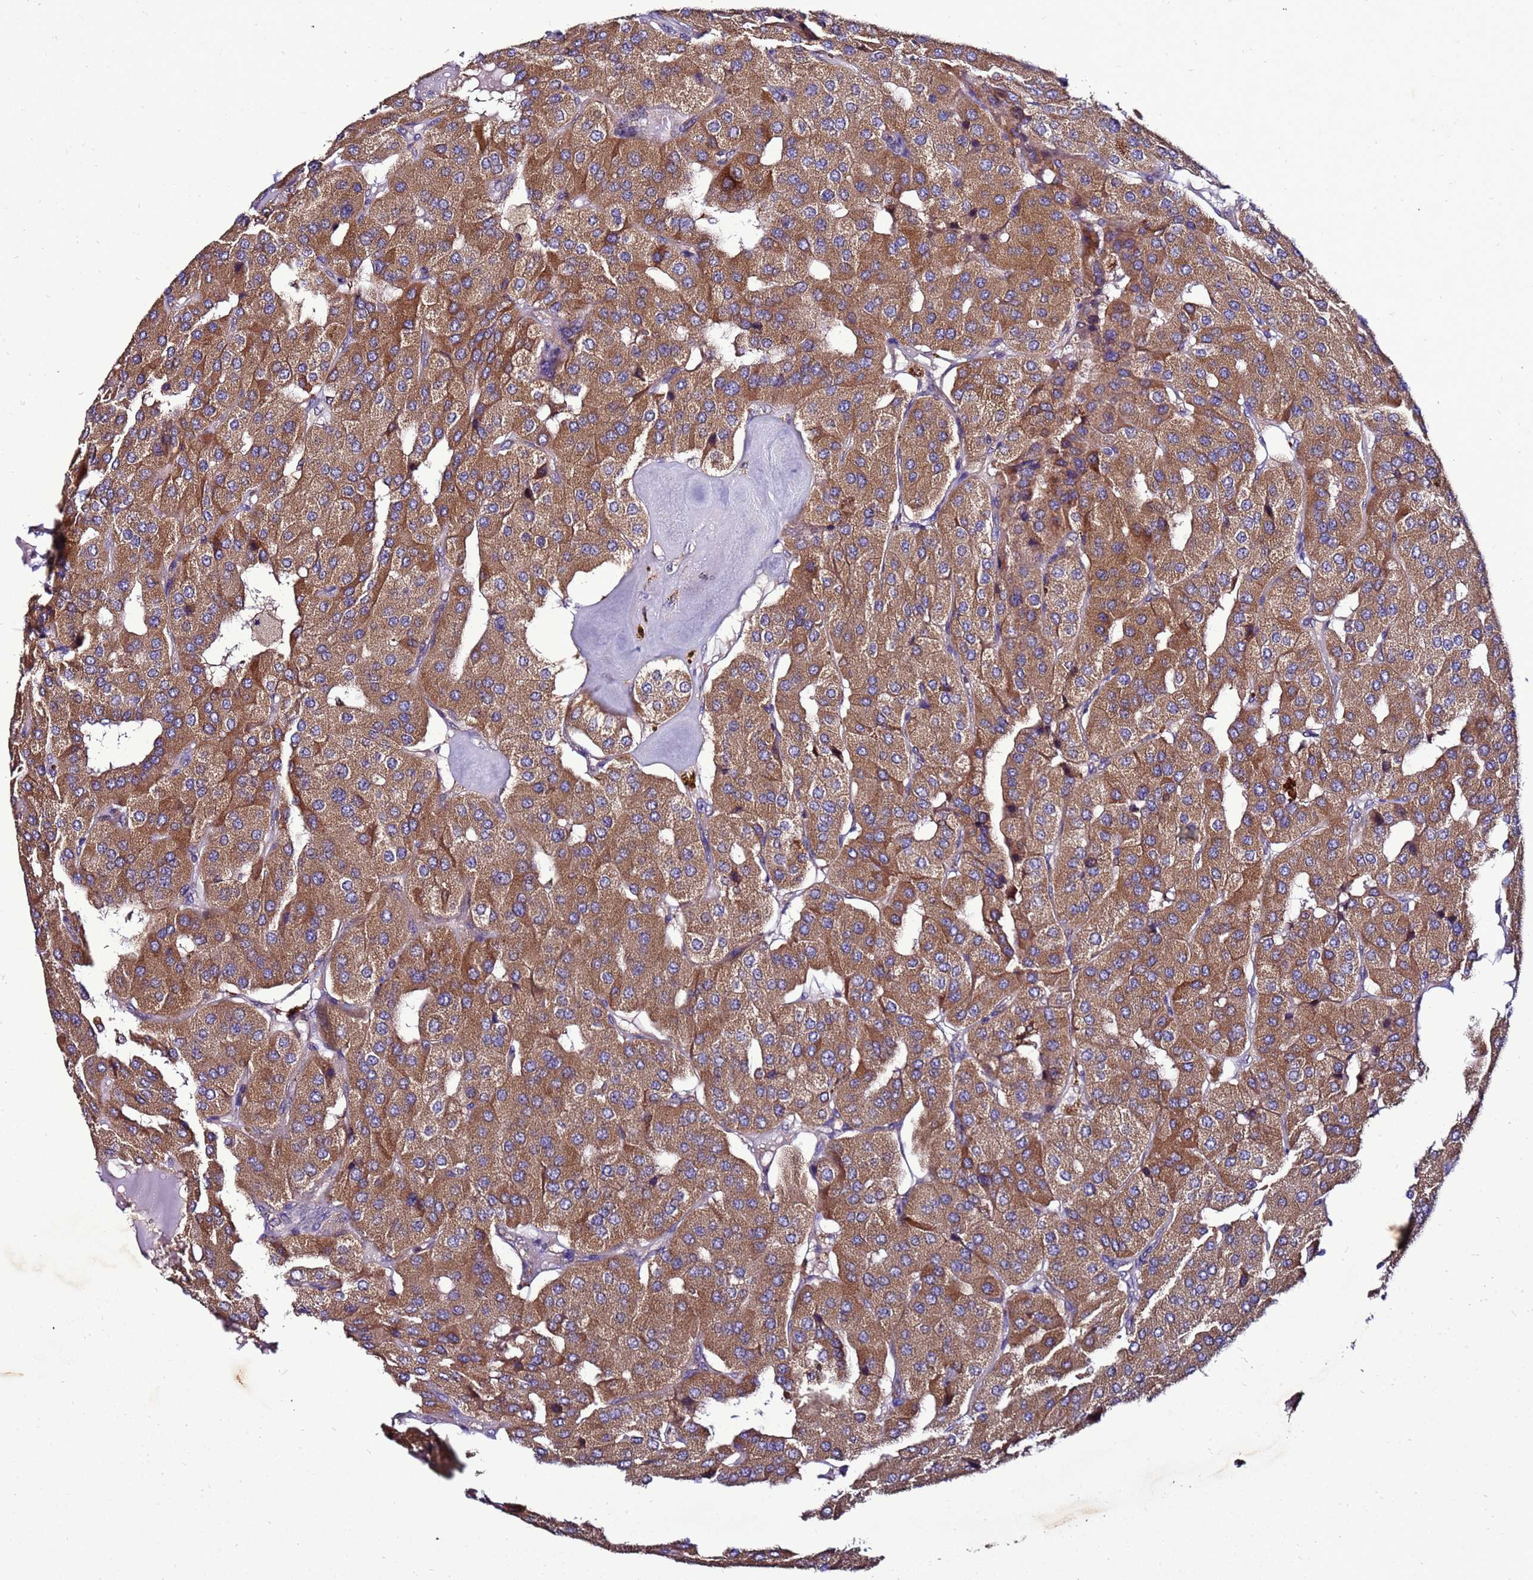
{"staining": {"intensity": "moderate", "quantity": ">75%", "location": "cytoplasmic/membranous"}, "tissue": "parathyroid gland", "cell_type": "Glandular cells", "image_type": "normal", "snomed": [{"axis": "morphology", "description": "Normal tissue, NOS"}, {"axis": "morphology", "description": "Adenoma, NOS"}, {"axis": "topography", "description": "Parathyroid gland"}], "caption": "Immunohistochemical staining of unremarkable parathyroid gland shows >75% levels of moderate cytoplasmic/membranous protein positivity in approximately >75% of glandular cells. (DAB (3,3'-diaminobenzidine) IHC with brightfield microscopy, high magnification).", "gene": "ANTKMT", "patient": {"sex": "female", "age": 86}}